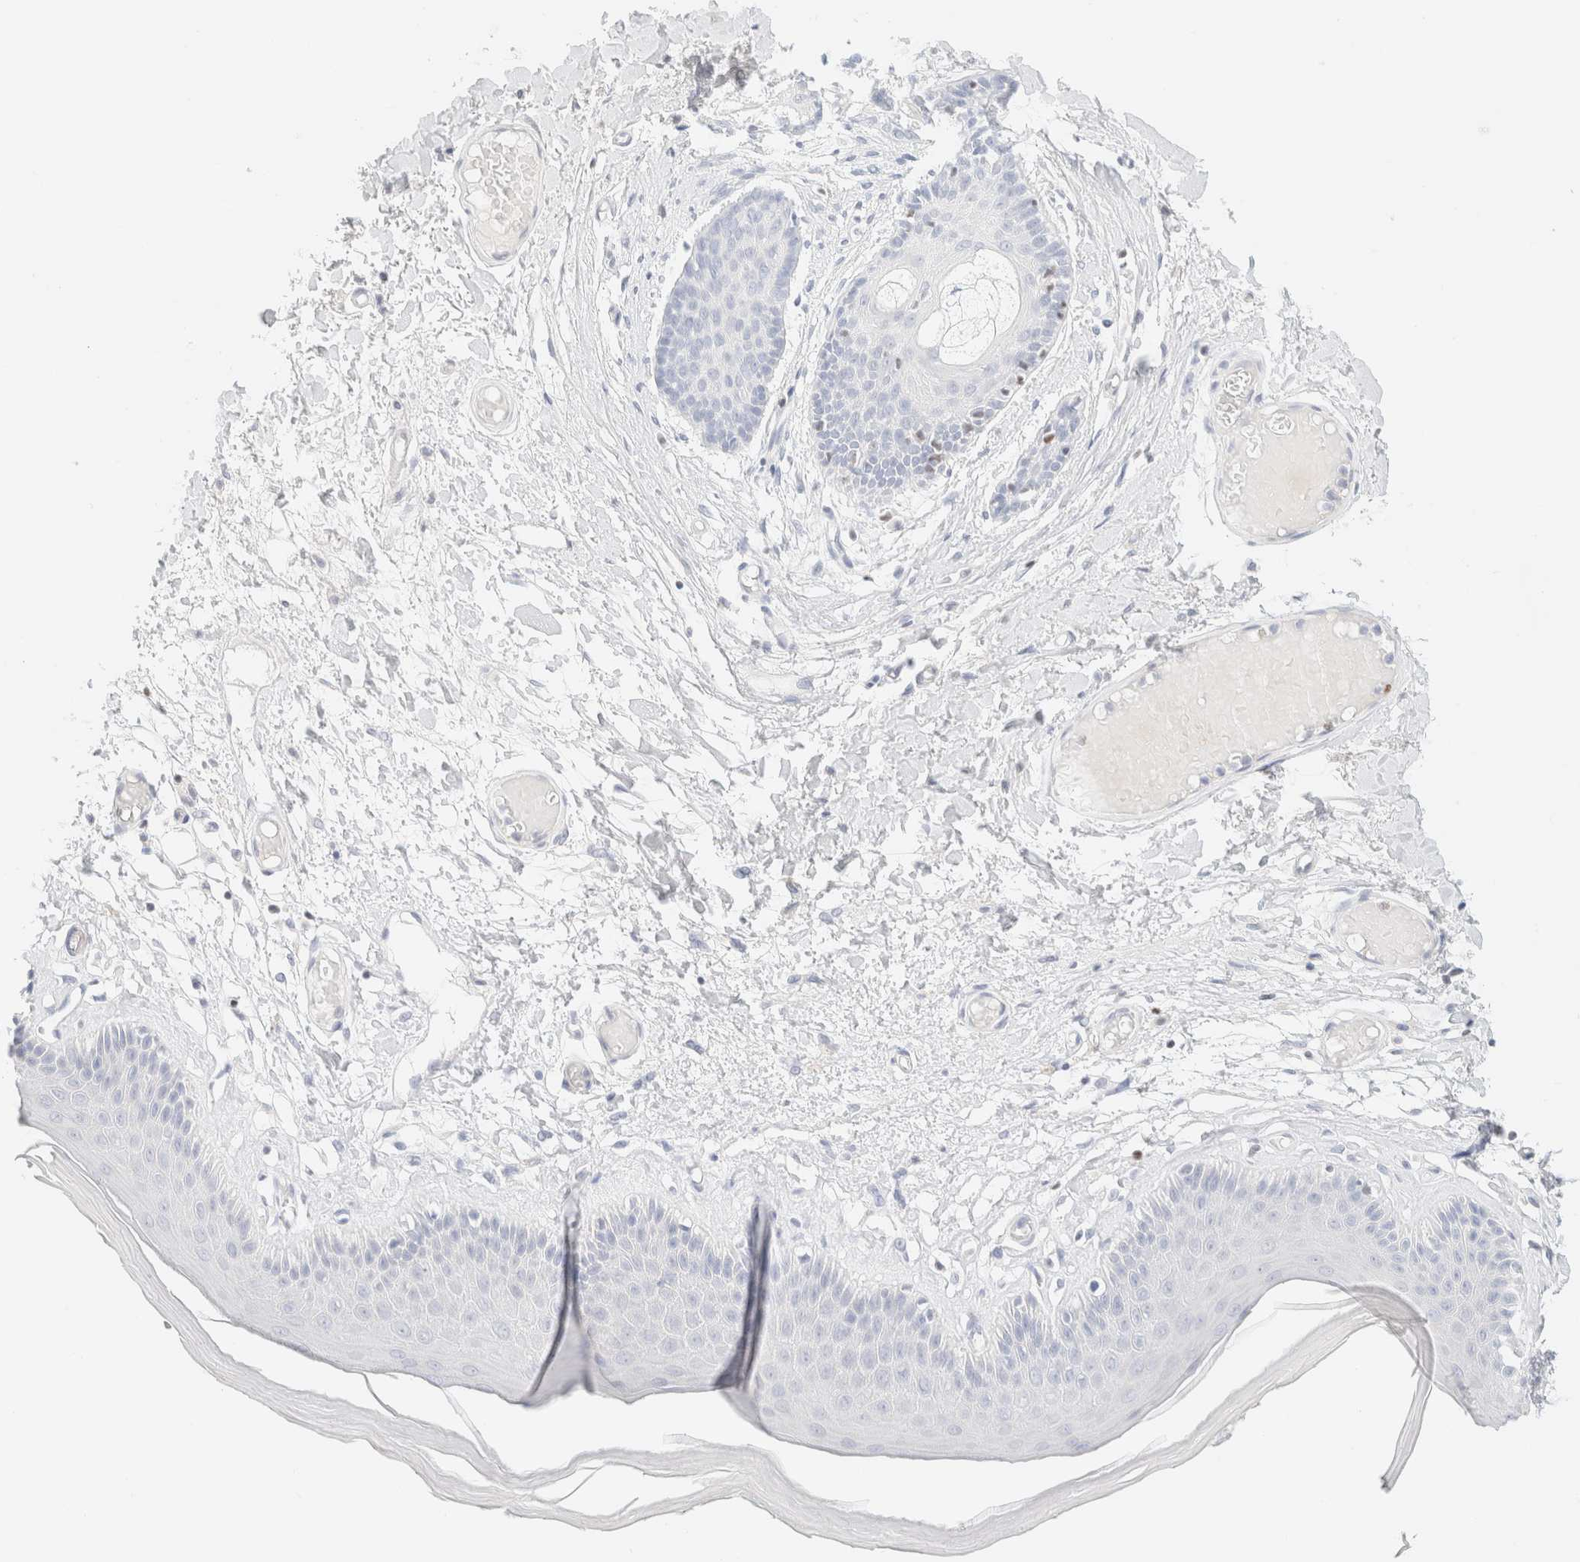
{"staining": {"intensity": "weak", "quantity": "<25%", "location": "cytoplasmic/membranous"}, "tissue": "skin", "cell_type": "Epidermal cells", "image_type": "normal", "snomed": [{"axis": "morphology", "description": "Normal tissue, NOS"}, {"axis": "topography", "description": "Vulva"}], "caption": "The photomicrograph exhibits no significant expression in epidermal cells of skin.", "gene": "IKZF3", "patient": {"sex": "female", "age": 73}}